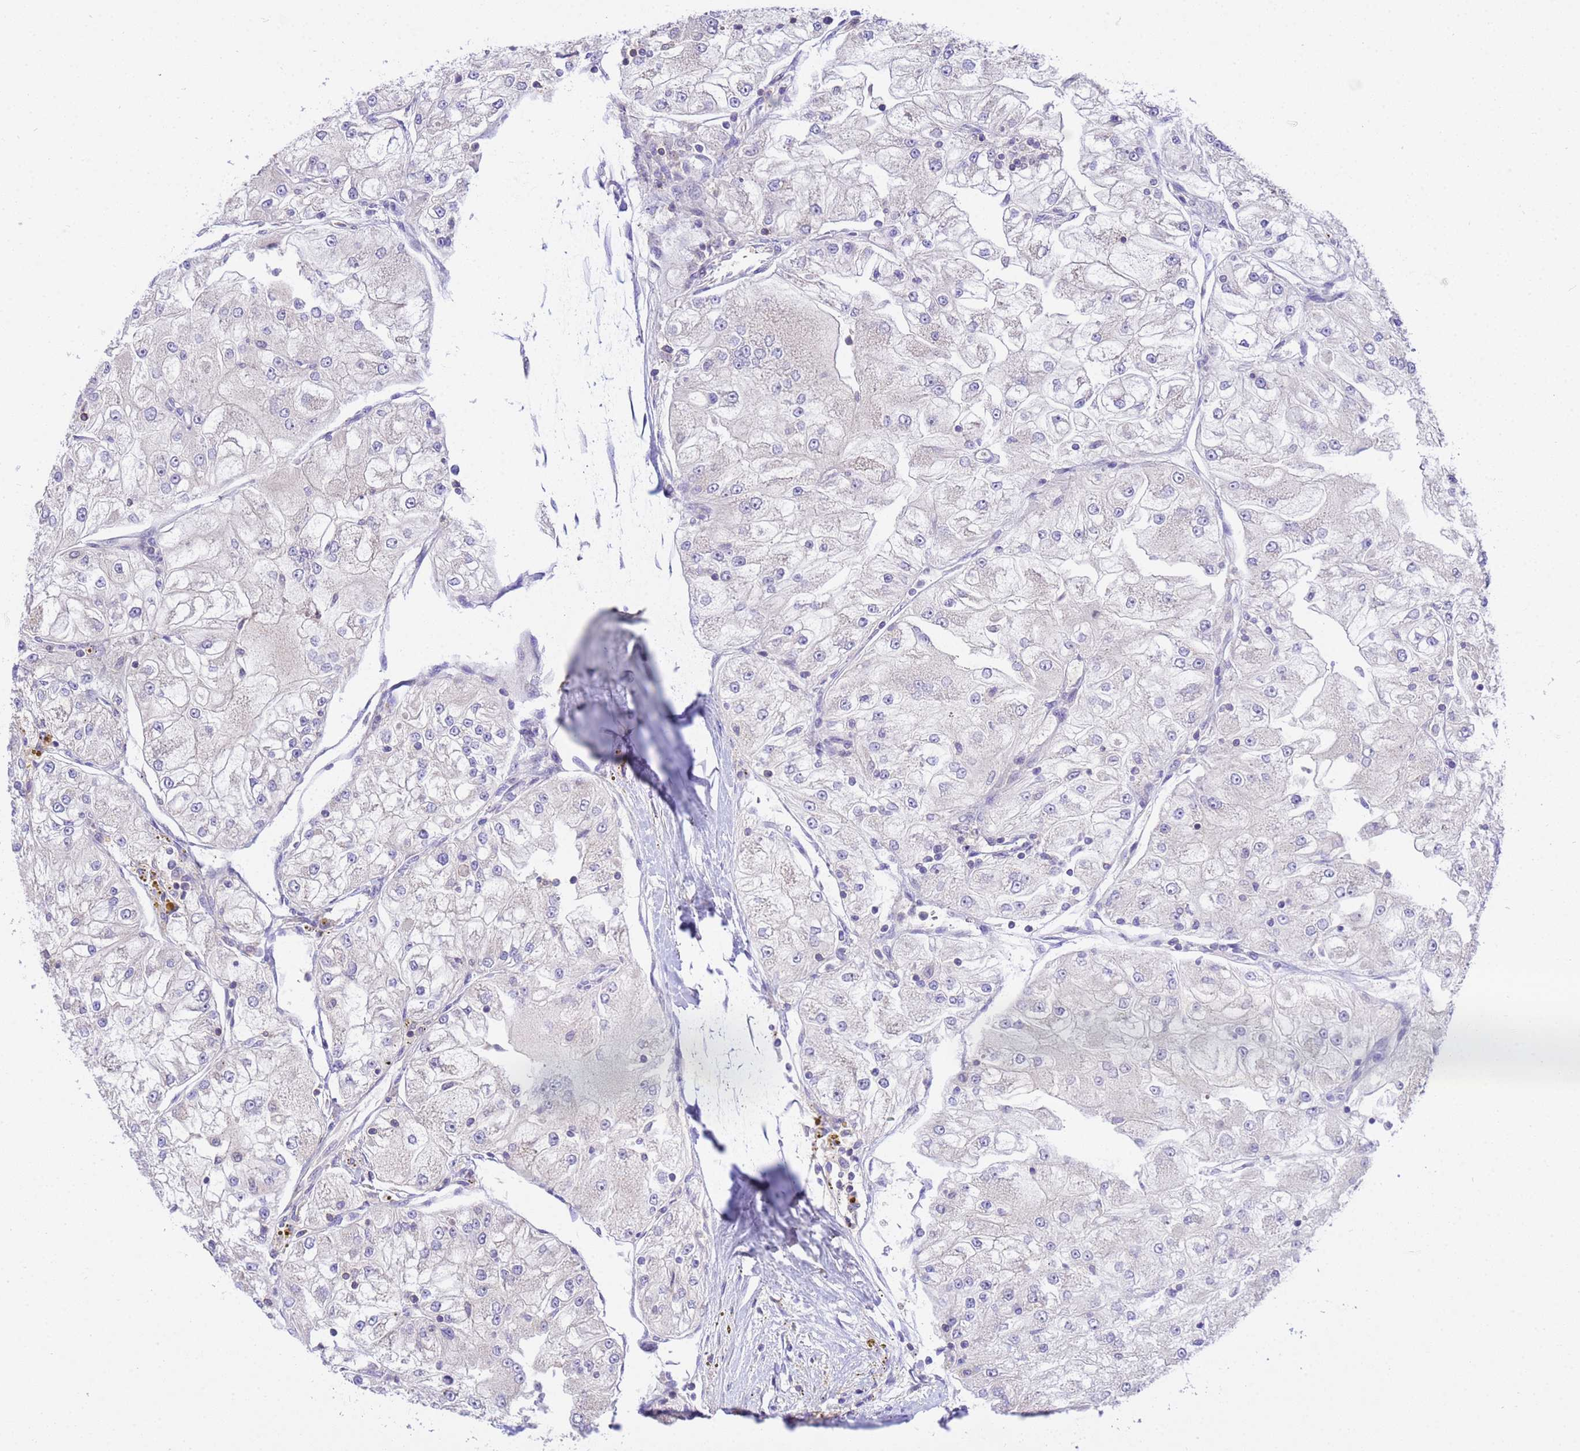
{"staining": {"intensity": "negative", "quantity": "none", "location": "none"}, "tissue": "renal cancer", "cell_type": "Tumor cells", "image_type": "cancer", "snomed": [{"axis": "morphology", "description": "Adenocarcinoma, NOS"}, {"axis": "topography", "description": "Kidney"}], "caption": "This is an immunohistochemistry (IHC) photomicrograph of human renal adenocarcinoma. There is no staining in tumor cells.", "gene": "WDR64", "patient": {"sex": "female", "age": 72}}